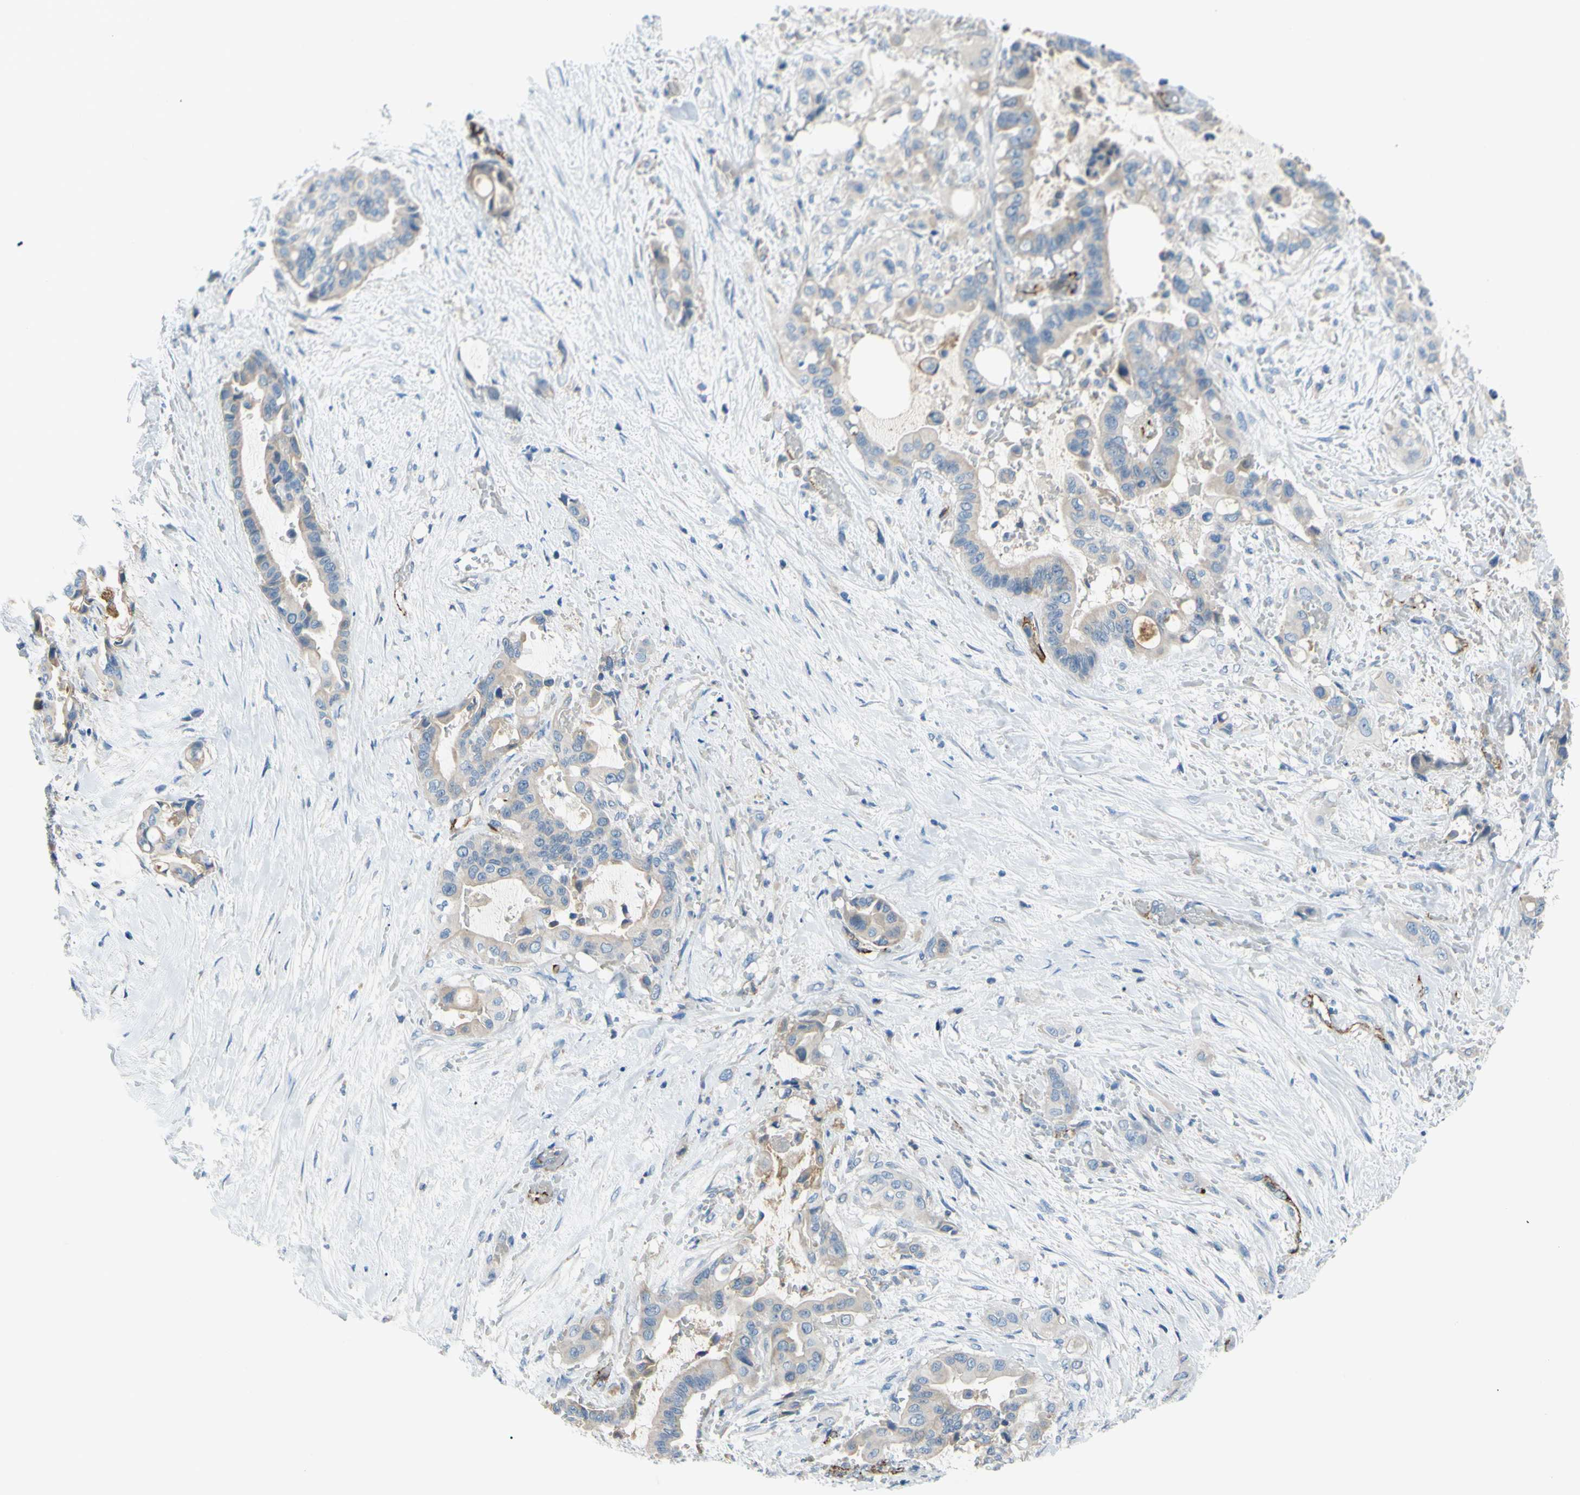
{"staining": {"intensity": "weak", "quantity": "25%-75%", "location": "cytoplasmic/membranous"}, "tissue": "liver cancer", "cell_type": "Tumor cells", "image_type": "cancer", "snomed": [{"axis": "morphology", "description": "Cholangiocarcinoma"}, {"axis": "topography", "description": "Liver"}], "caption": "Immunohistochemistry (IHC) image of human liver cholangiocarcinoma stained for a protein (brown), which reveals low levels of weak cytoplasmic/membranous staining in about 25%-75% of tumor cells.", "gene": "PRRG2", "patient": {"sex": "female", "age": 61}}